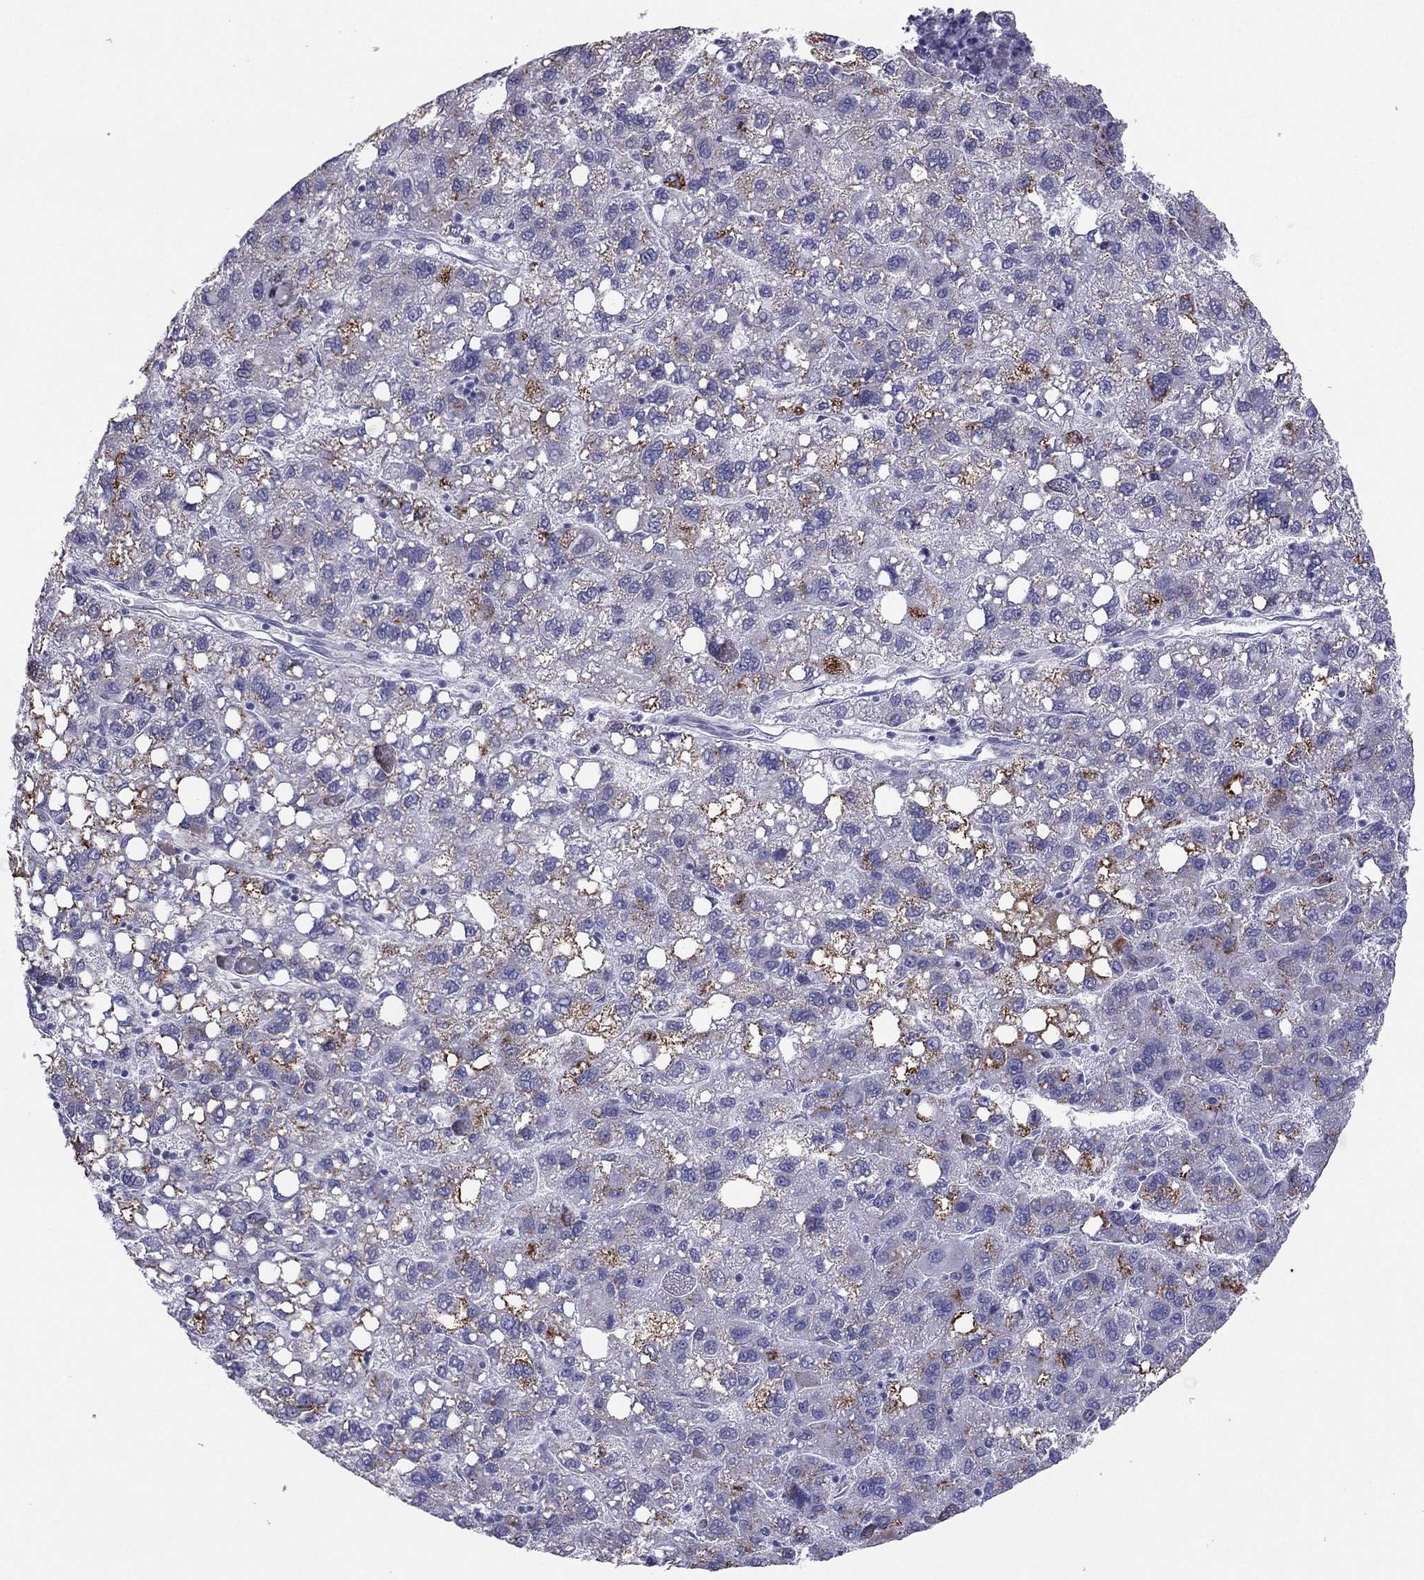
{"staining": {"intensity": "moderate", "quantity": "<25%", "location": "cytoplasmic/membranous"}, "tissue": "liver cancer", "cell_type": "Tumor cells", "image_type": "cancer", "snomed": [{"axis": "morphology", "description": "Carcinoma, Hepatocellular, NOS"}, {"axis": "topography", "description": "Liver"}], "caption": "Liver hepatocellular carcinoma stained for a protein (brown) displays moderate cytoplasmic/membranous positive positivity in approximately <25% of tumor cells.", "gene": "MAEL", "patient": {"sex": "female", "age": 82}}